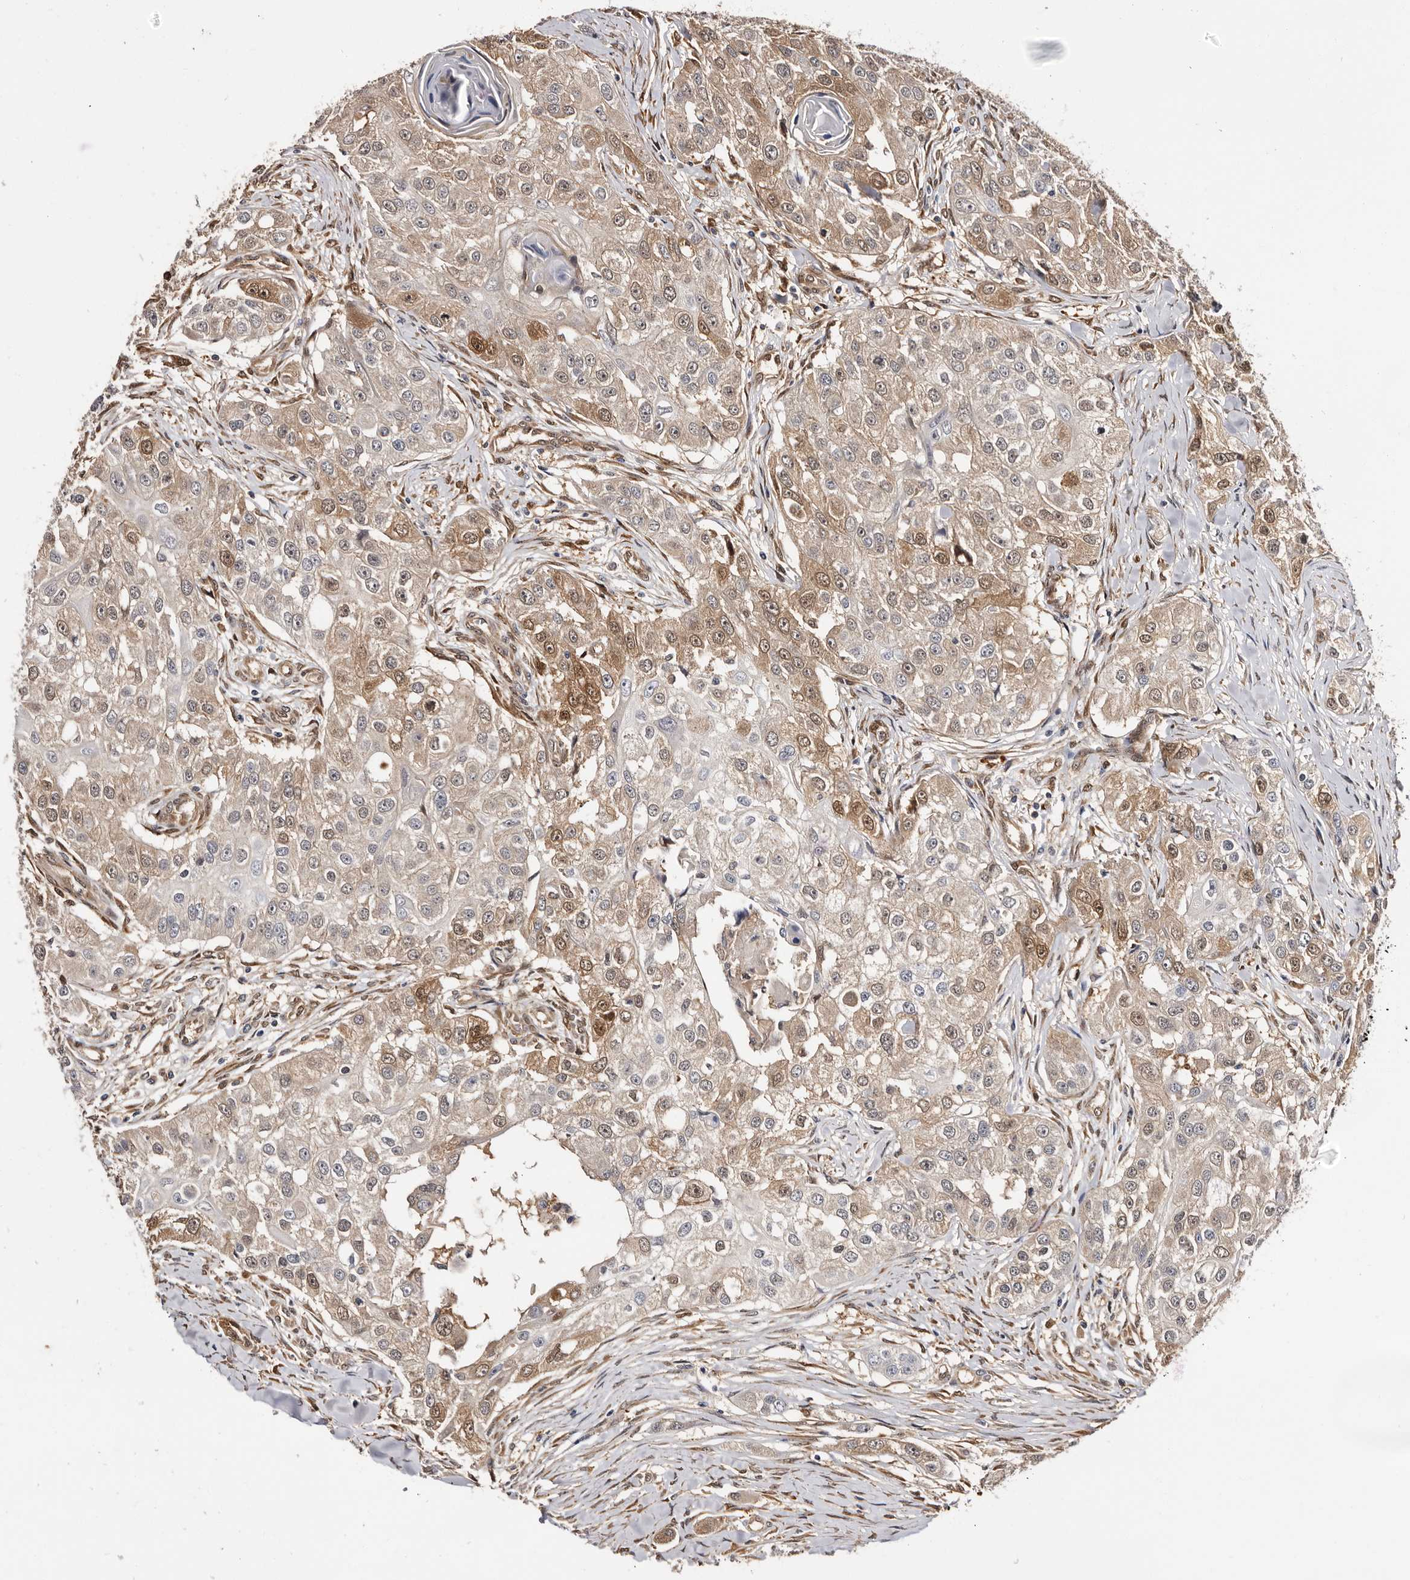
{"staining": {"intensity": "moderate", "quantity": "25%-75%", "location": "cytoplasmic/membranous,nuclear"}, "tissue": "head and neck cancer", "cell_type": "Tumor cells", "image_type": "cancer", "snomed": [{"axis": "morphology", "description": "Normal tissue, NOS"}, {"axis": "morphology", "description": "Squamous cell carcinoma, NOS"}, {"axis": "topography", "description": "Skeletal muscle"}, {"axis": "topography", "description": "Head-Neck"}], "caption": "The immunohistochemical stain shows moderate cytoplasmic/membranous and nuclear positivity in tumor cells of head and neck cancer tissue.", "gene": "TP53I3", "patient": {"sex": "male", "age": 51}}